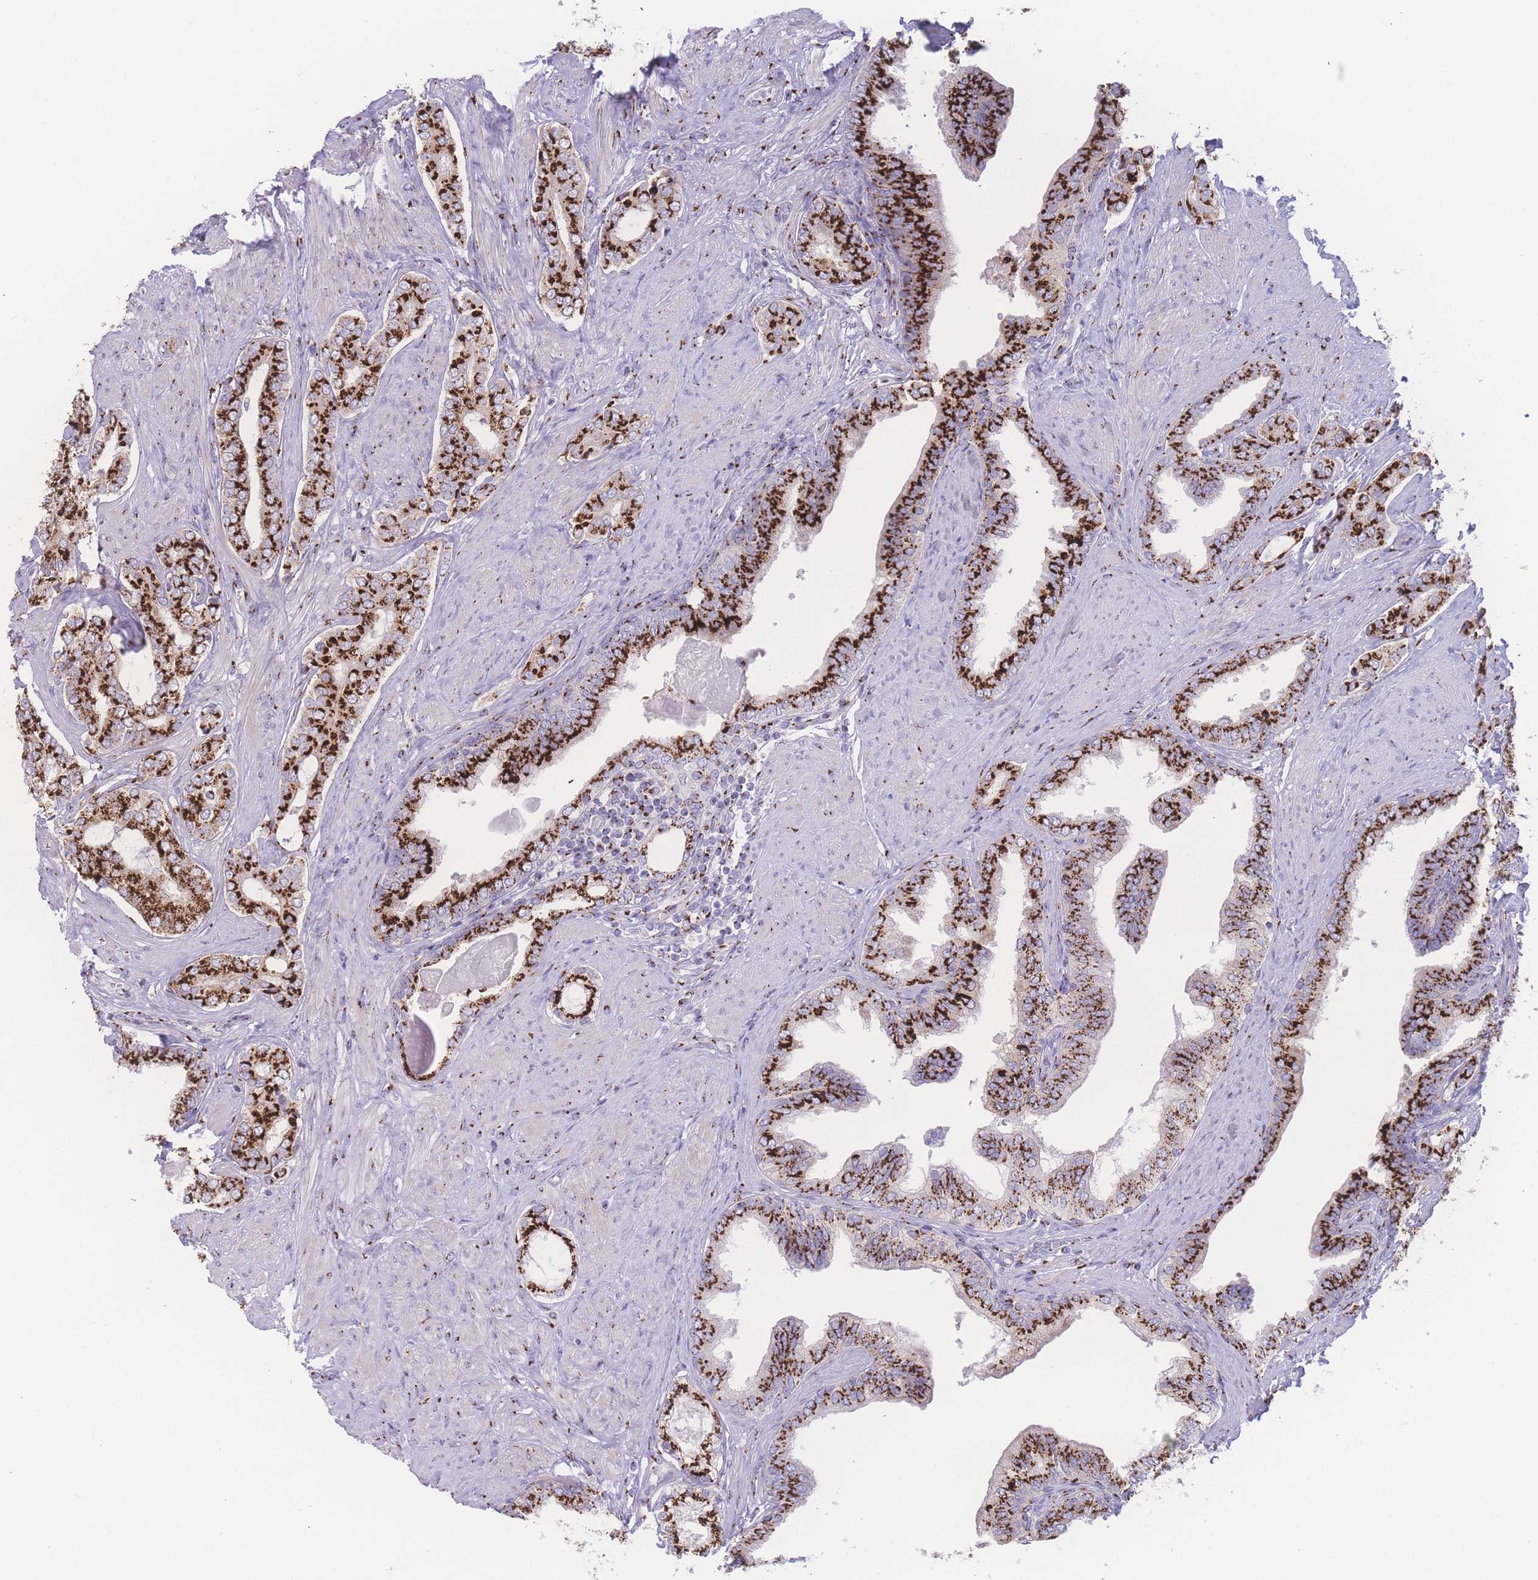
{"staining": {"intensity": "strong", "quantity": ">75%", "location": "cytoplasmic/membranous"}, "tissue": "prostate cancer", "cell_type": "Tumor cells", "image_type": "cancer", "snomed": [{"axis": "morphology", "description": "Adenocarcinoma, High grade"}, {"axis": "topography", "description": "Prostate"}], "caption": "IHC photomicrograph of human prostate adenocarcinoma (high-grade) stained for a protein (brown), which displays high levels of strong cytoplasmic/membranous positivity in about >75% of tumor cells.", "gene": "GOLM2", "patient": {"sex": "male", "age": 71}}